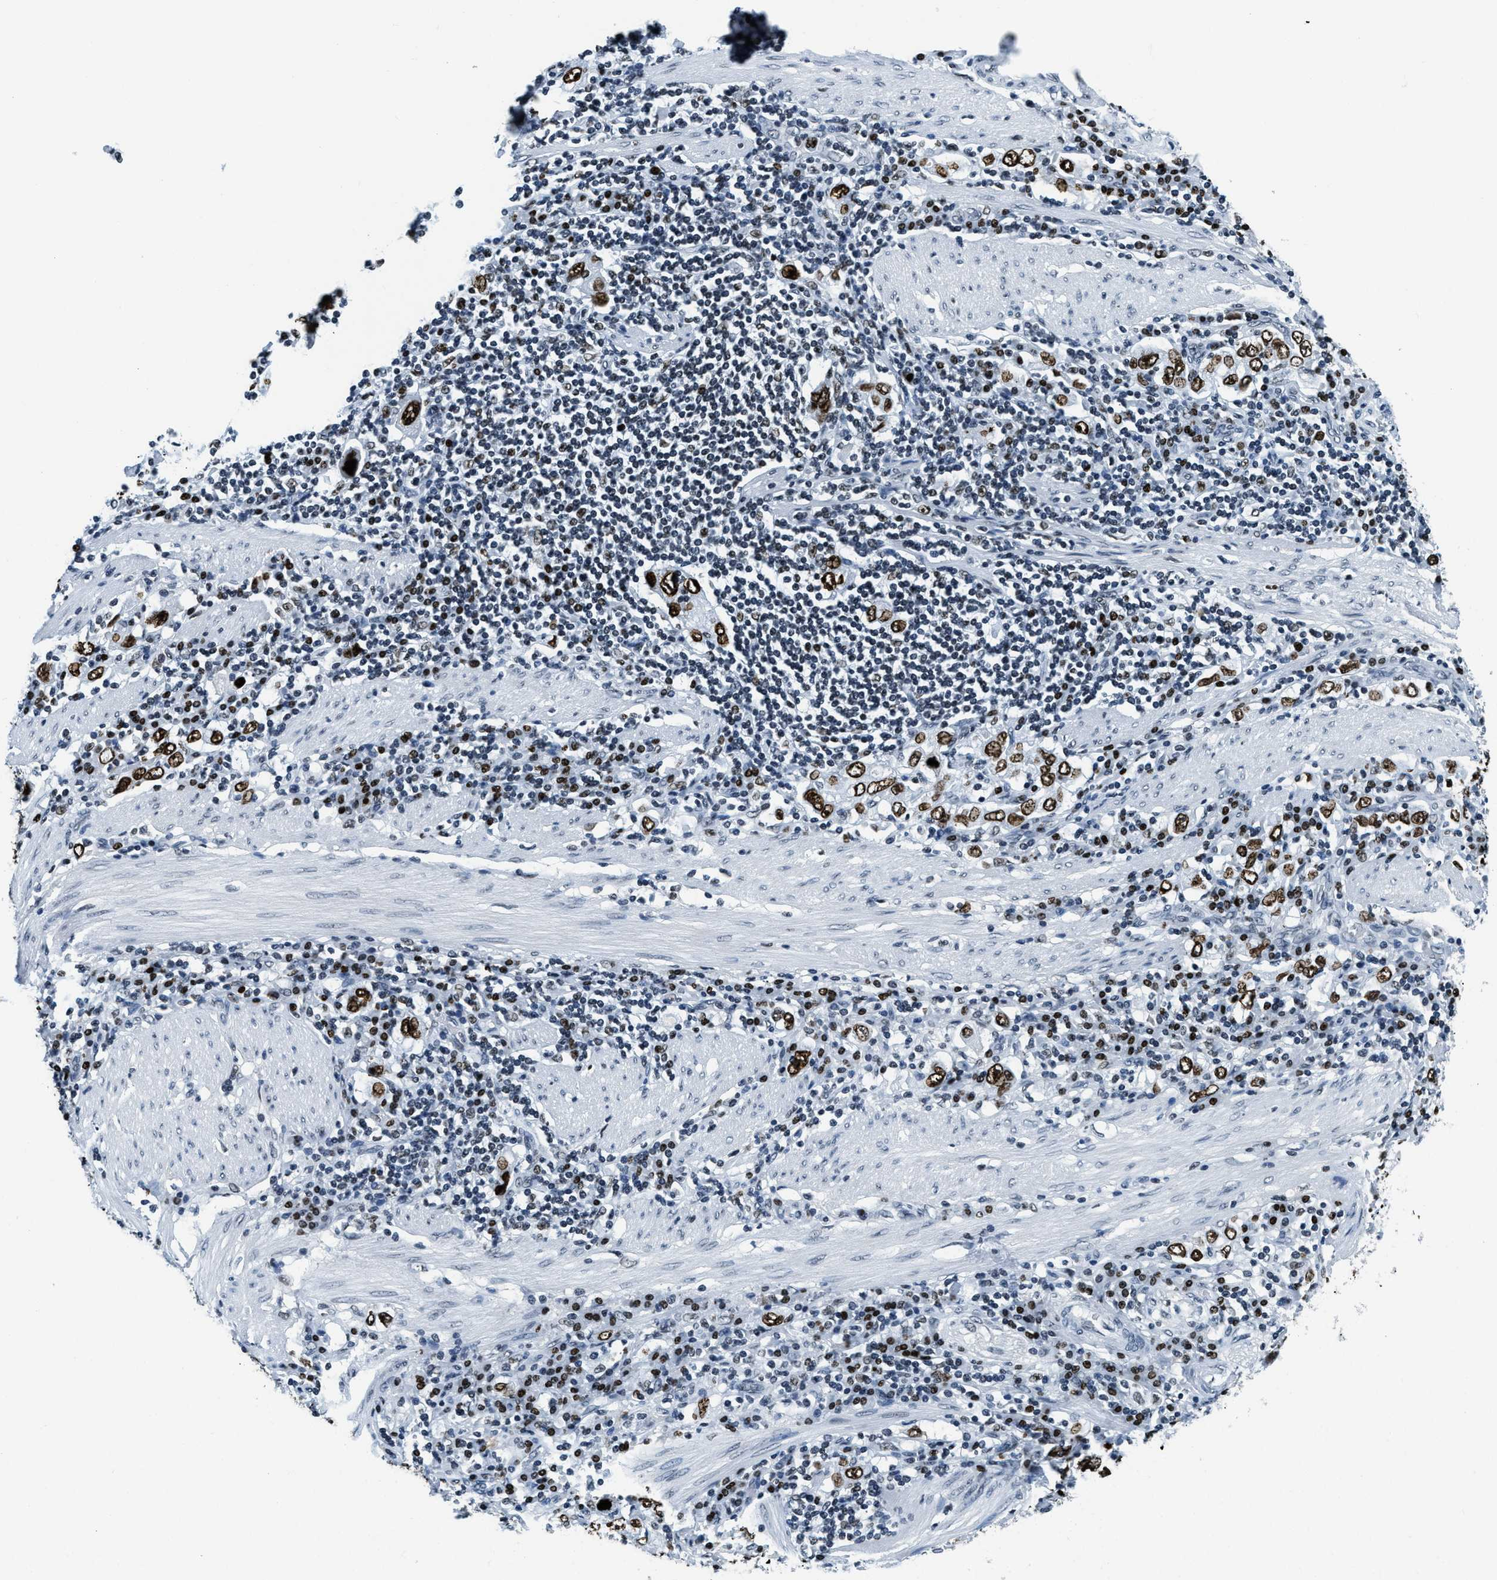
{"staining": {"intensity": "strong", "quantity": ">75%", "location": "nuclear"}, "tissue": "stomach cancer", "cell_type": "Tumor cells", "image_type": "cancer", "snomed": [{"axis": "morphology", "description": "Adenocarcinoma, NOS"}, {"axis": "topography", "description": "Stomach, upper"}], "caption": "This is an image of IHC staining of stomach adenocarcinoma, which shows strong expression in the nuclear of tumor cells.", "gene": "TOP1", "patient": {"sex": "male", "age": 62}}